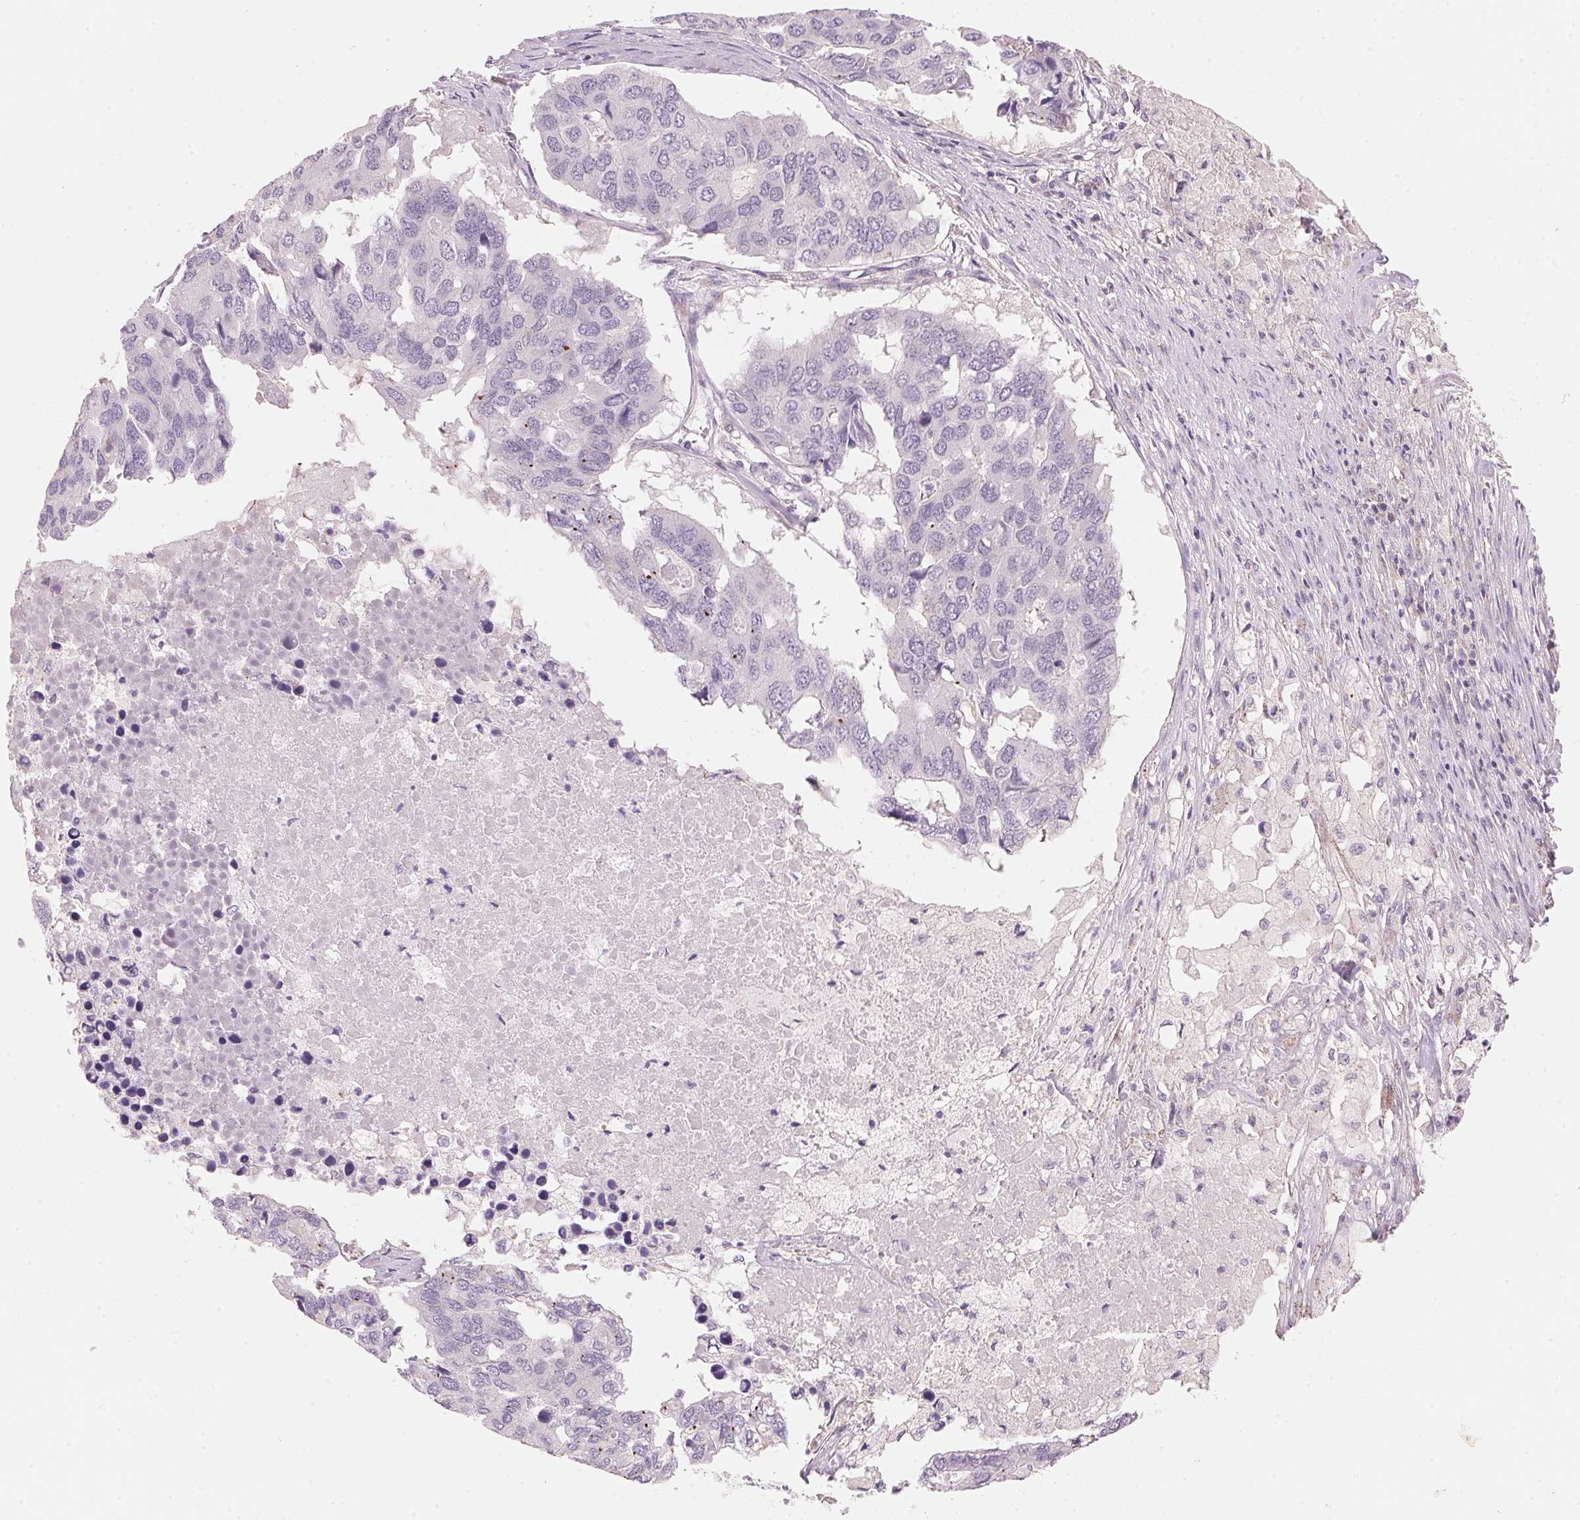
{"staining": {"intensity": "negative", "quantity": "none", "location": "none"}, "tissue": "pancreatic cancer", "cell_type": "Tumor cells", "image_type": "cancer", "snomed": [{"axis": "morphology", "description": "Adenocarcinoma, NOS"}, {"axis": "topography", "description": "Pancreas"}], "caption": "Human pancreatic cancer stained for a protein using immunohistochemistry (IHC) reveals no staining in tumor cells.", "gene": "HOXB13", "patient": {"sex": "male", "age": 50}}